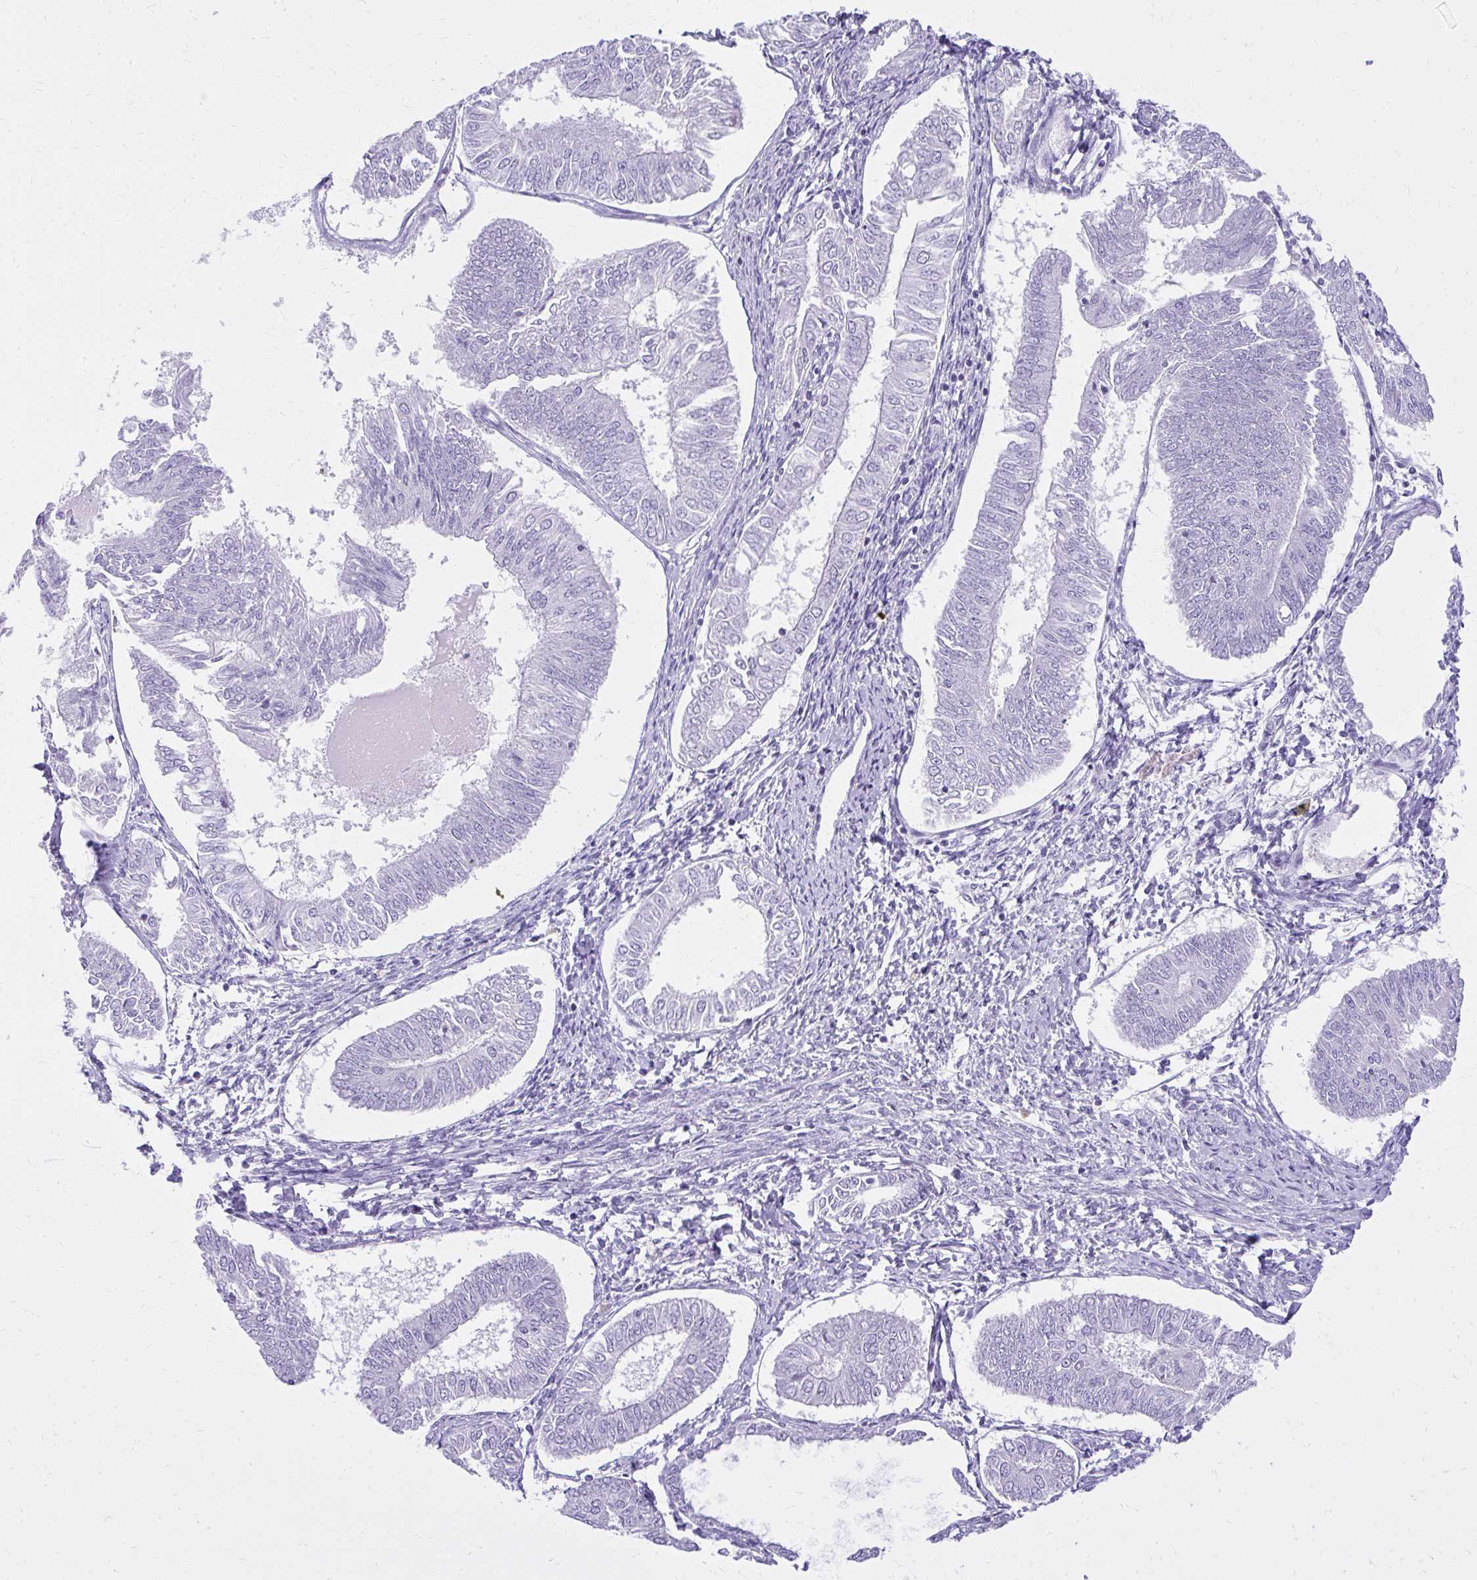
{"staining": {"intensity": "negative", "quantity": "none", "location": "none"}, "tissue": "endometrial cancer", "cell_type": "Tumor cells", "image_type": "cancer", "snomed": [{"axis": "morphology", "description": "Adenocarcinoma, NOS"}, {"axis": "topography", "description": "Endometrium"}], "caption": "DAB immunohistochemical staining of human endometrial cancer (adenocarcinoma) reveals no significant expression in tumor cells.", "gene": "PRAP1", "patient": {"sex": "female", "age": 58}}